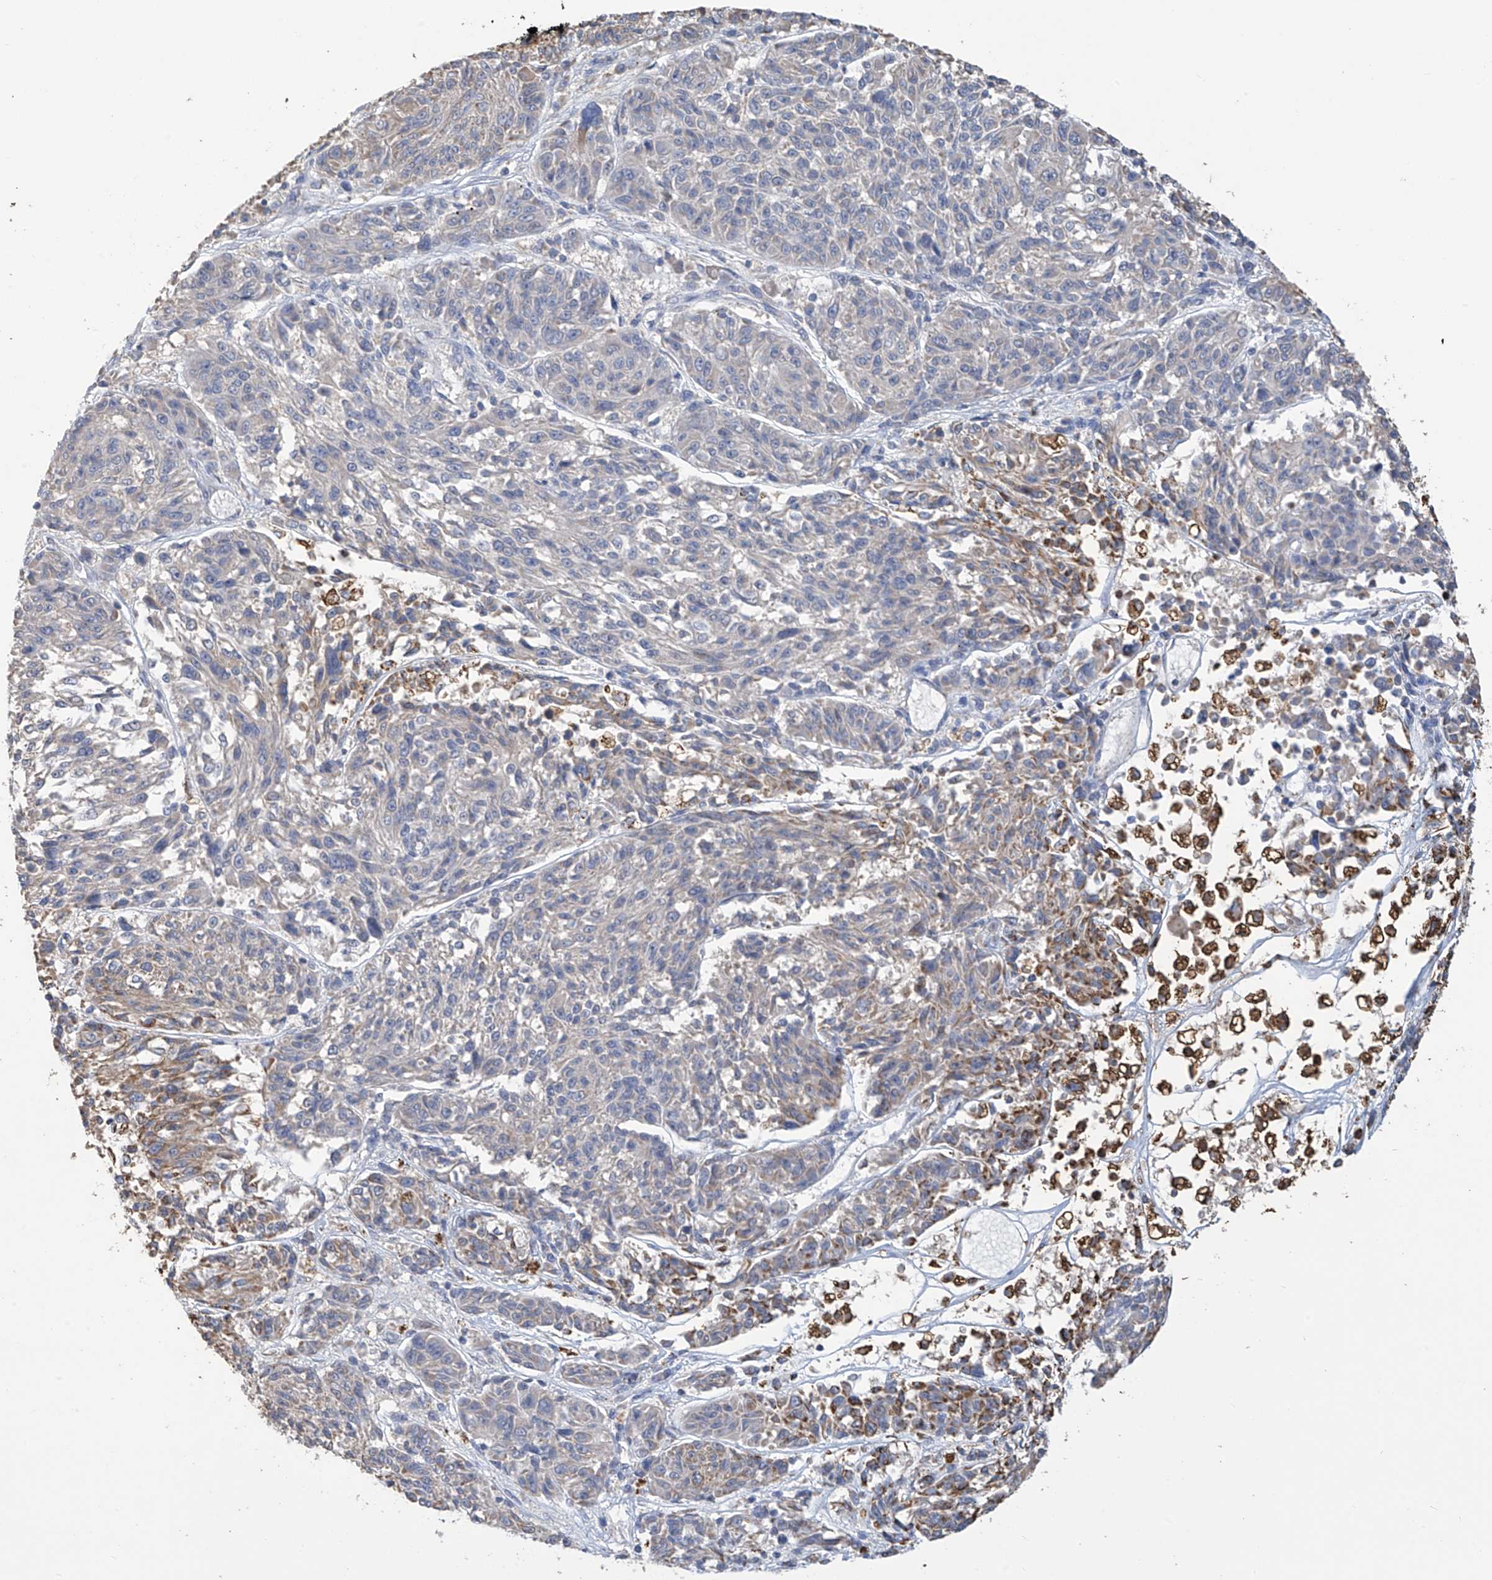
{"staining": {"intensity": "moderate", "quantity": "25%-75%", "location": "cytoplasmic/membranous"}, "tissue": "melanoma", "cell_type": "Tumor cells", "image_type": "cancer", "snomed": [{"axis": "morphology", "description": "Malignant melanoma, NOS"}, {"axis": "topography", "description": "Skin"}], "caption": "IHC image of neoplastic tissue: human malignant melanoma stained using IHC demonstrates medium levels of moderate protein expression localized specifically in the cytoplasmic/membranous of tumor cells, appearing as a cytoplasmic/membranous brown color.", "gene": "OGT", "patient": {"sex": "male", "age": 53}}